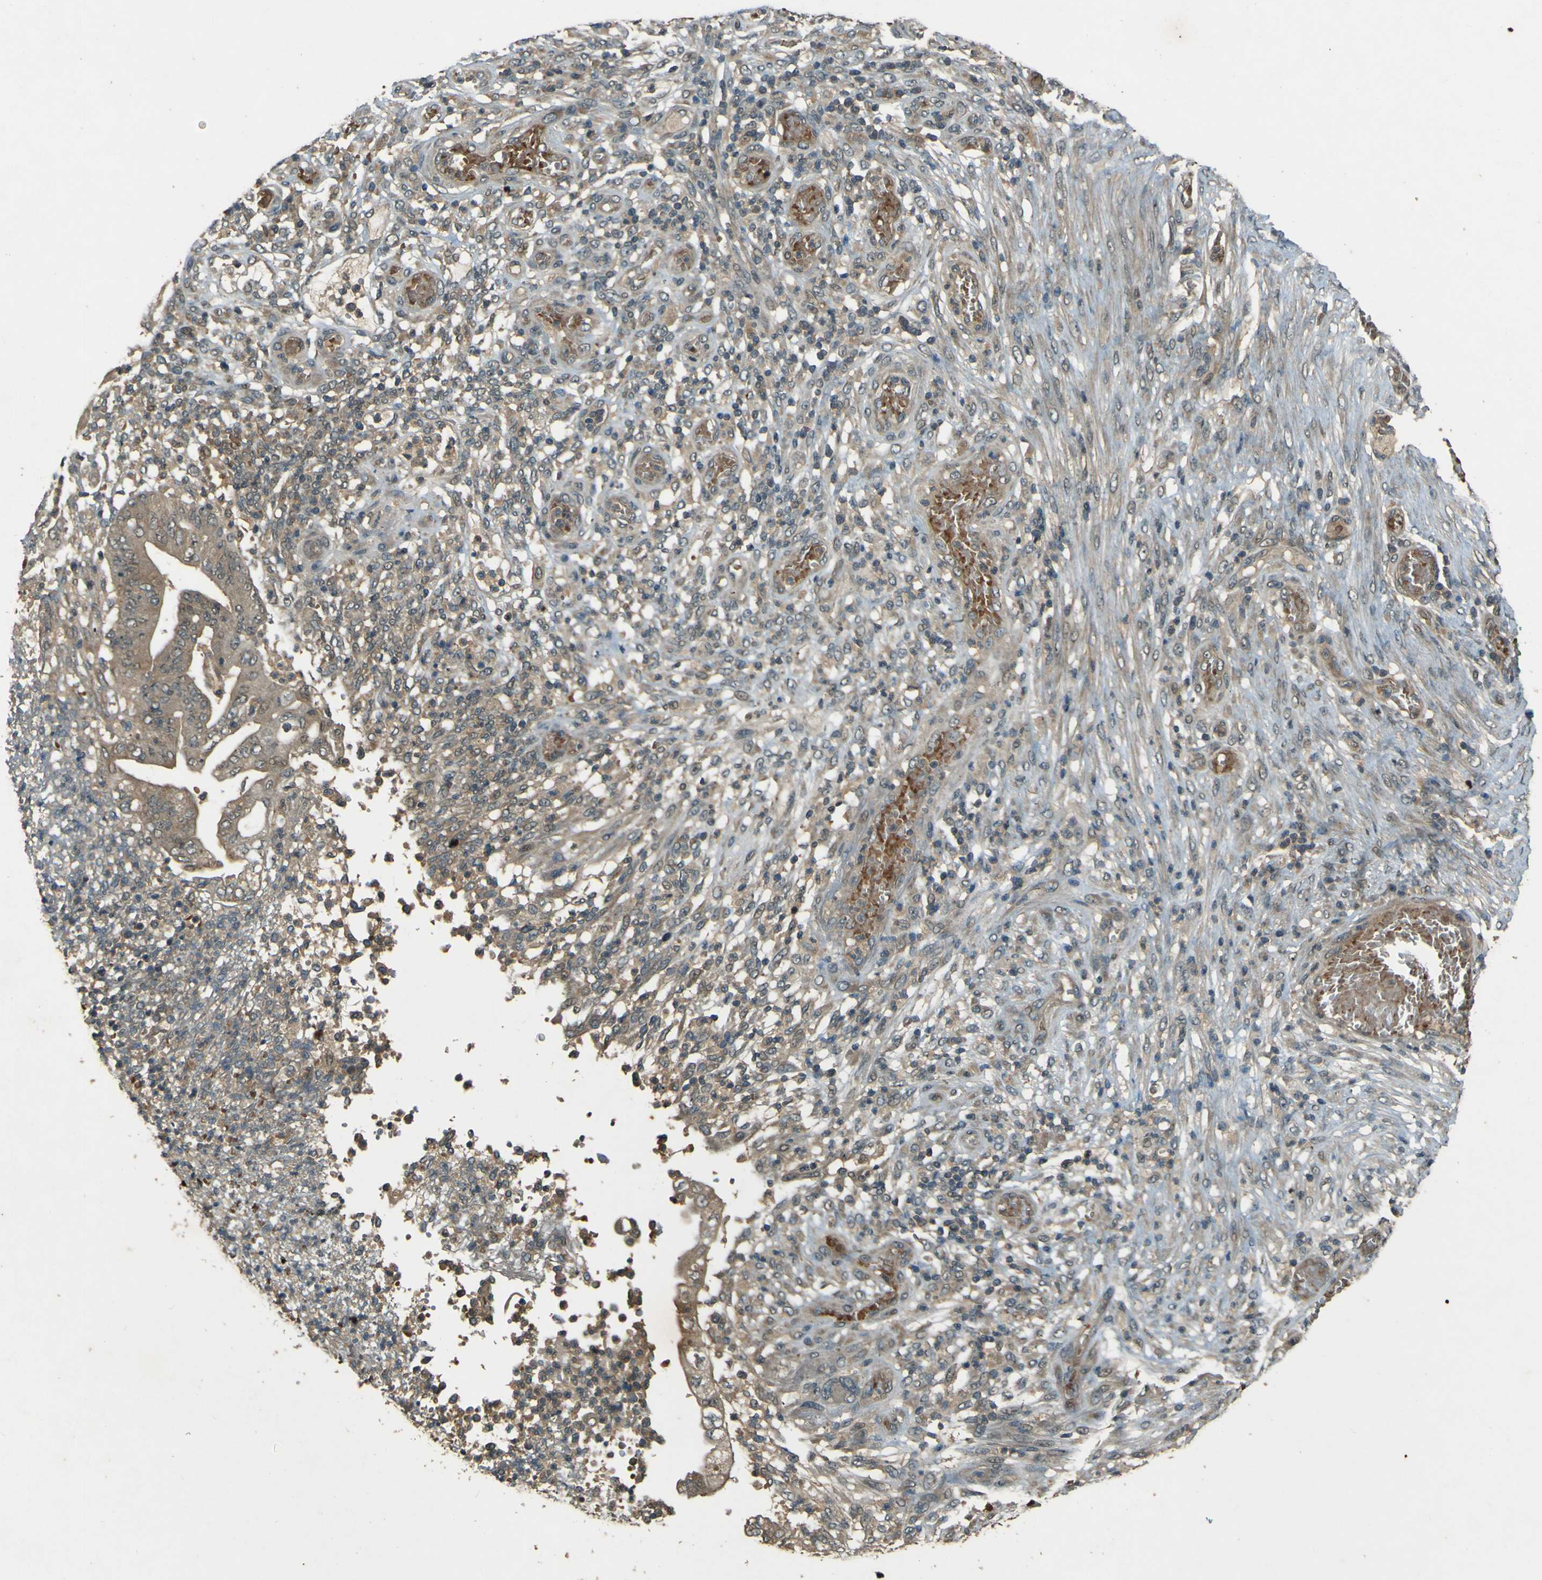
{"staining": {"intensity": "weak", "quantity": ">75%", "location": "cytoplasmic/membranous"}, "tissue": "stomach cancer", "cell_type": "Tumor cells", "image_type": "cancer", "snomed": [{"axis": "morphology", "description": "Adenocarcinoma, NOS"}, {"axis": "topography", "description": "Stomach"}], "caption": "Tumor cells exhibit low levels of weak cytoplasmic/membranous staining in about >75% of cells in stomach cancer. Nuclei are stained in blue.", "gene": "MPDZ", "patient": {"sex": "female", "age": 73}}